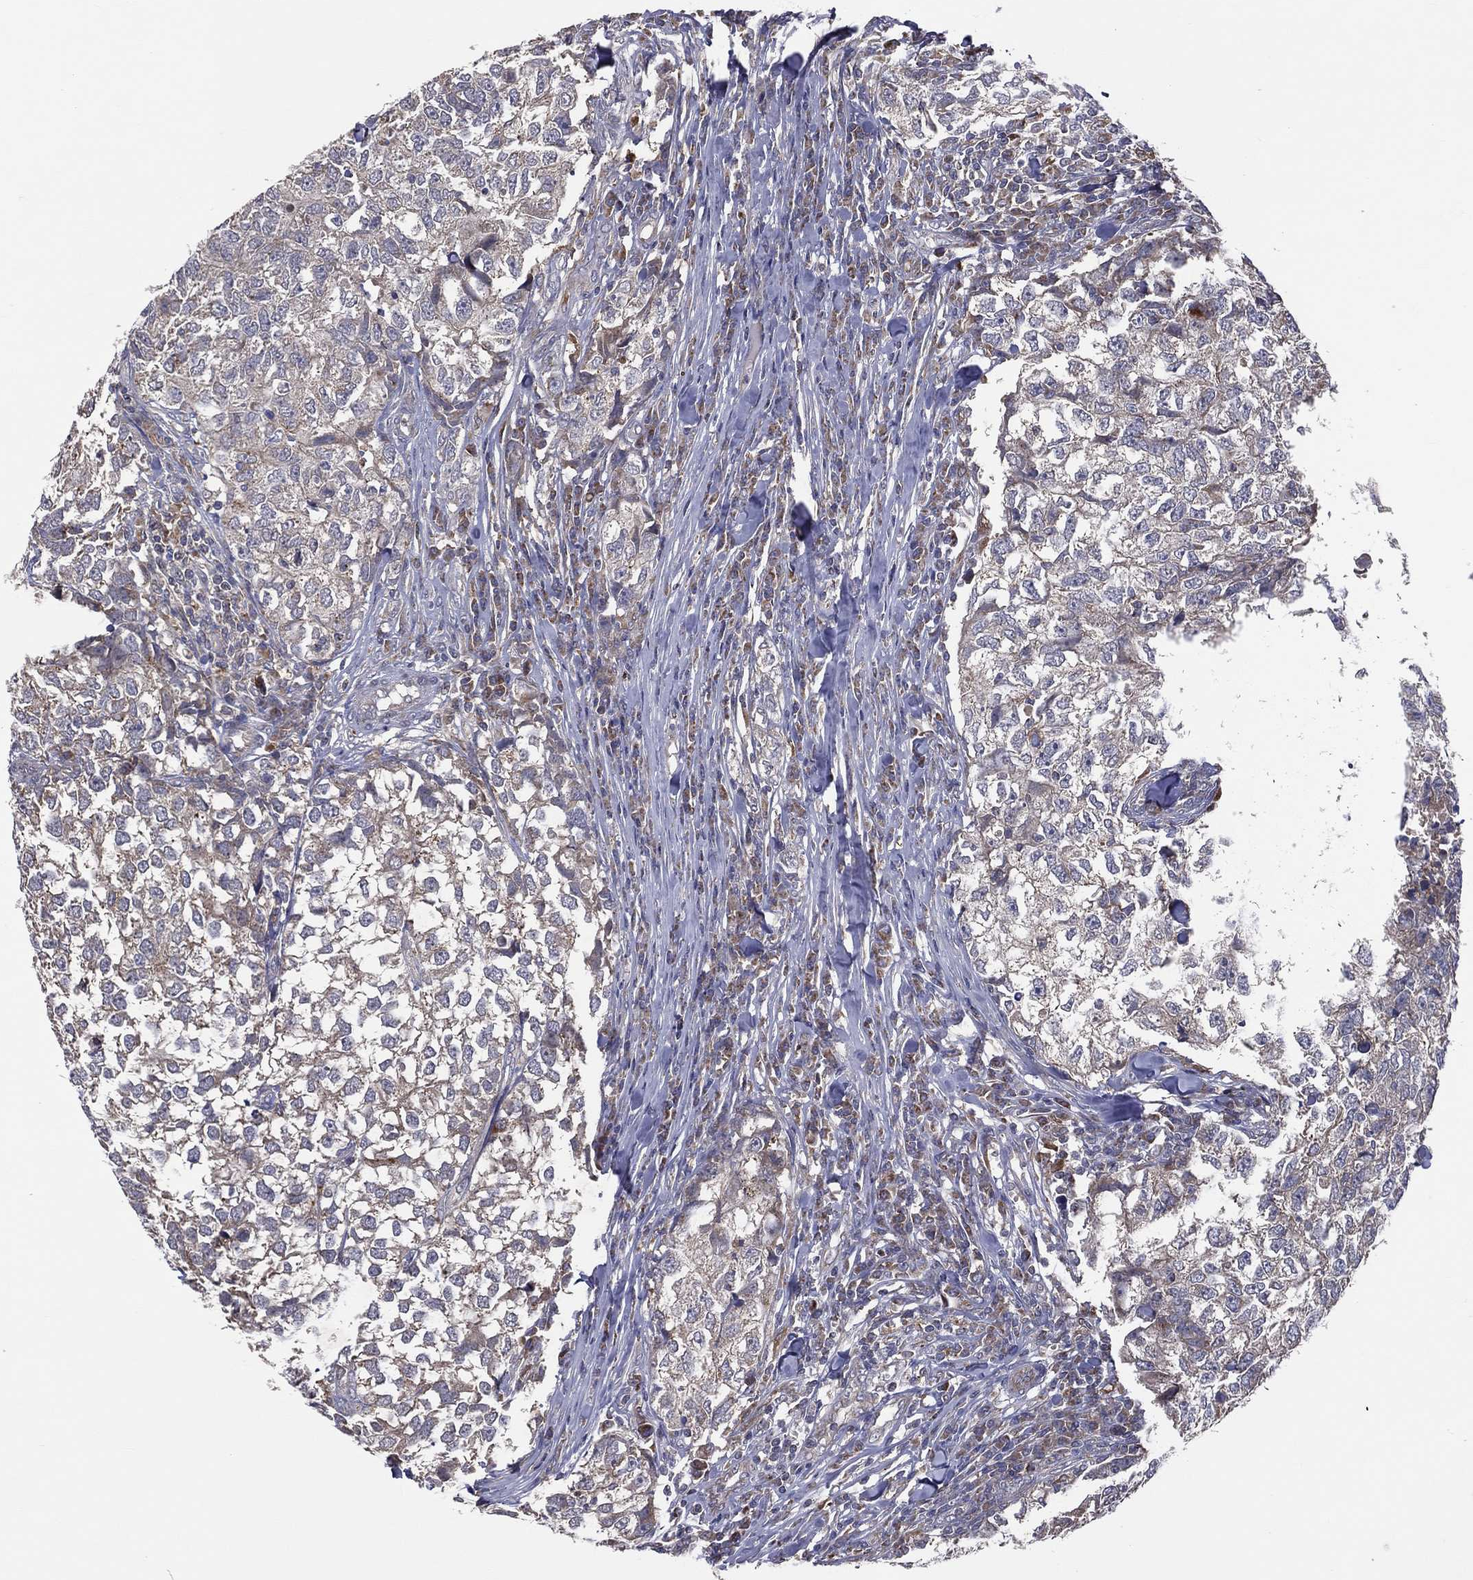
{"staining": {"intensity": "weak", "quantity": "25%-75%", "location": "cytoplasmic/membranous"}, "tissue": "breast cancer", "cell_type": "Tumor cells", "image_type": "cancer", "snomed": [{"axis": "morphology", "description": "Duct carcinoma"}, {"axis": "topography", "description": "Breast"}], "caption": "Immunohistochemistry of human breast cancer reveals low levels of weak cytoplasmic/membranous expression in about 25%-75% of tumor cells. Nuclei are stained in blue.", "gene": "STARD3", "patient": {"sex": "female", "age": 30}}